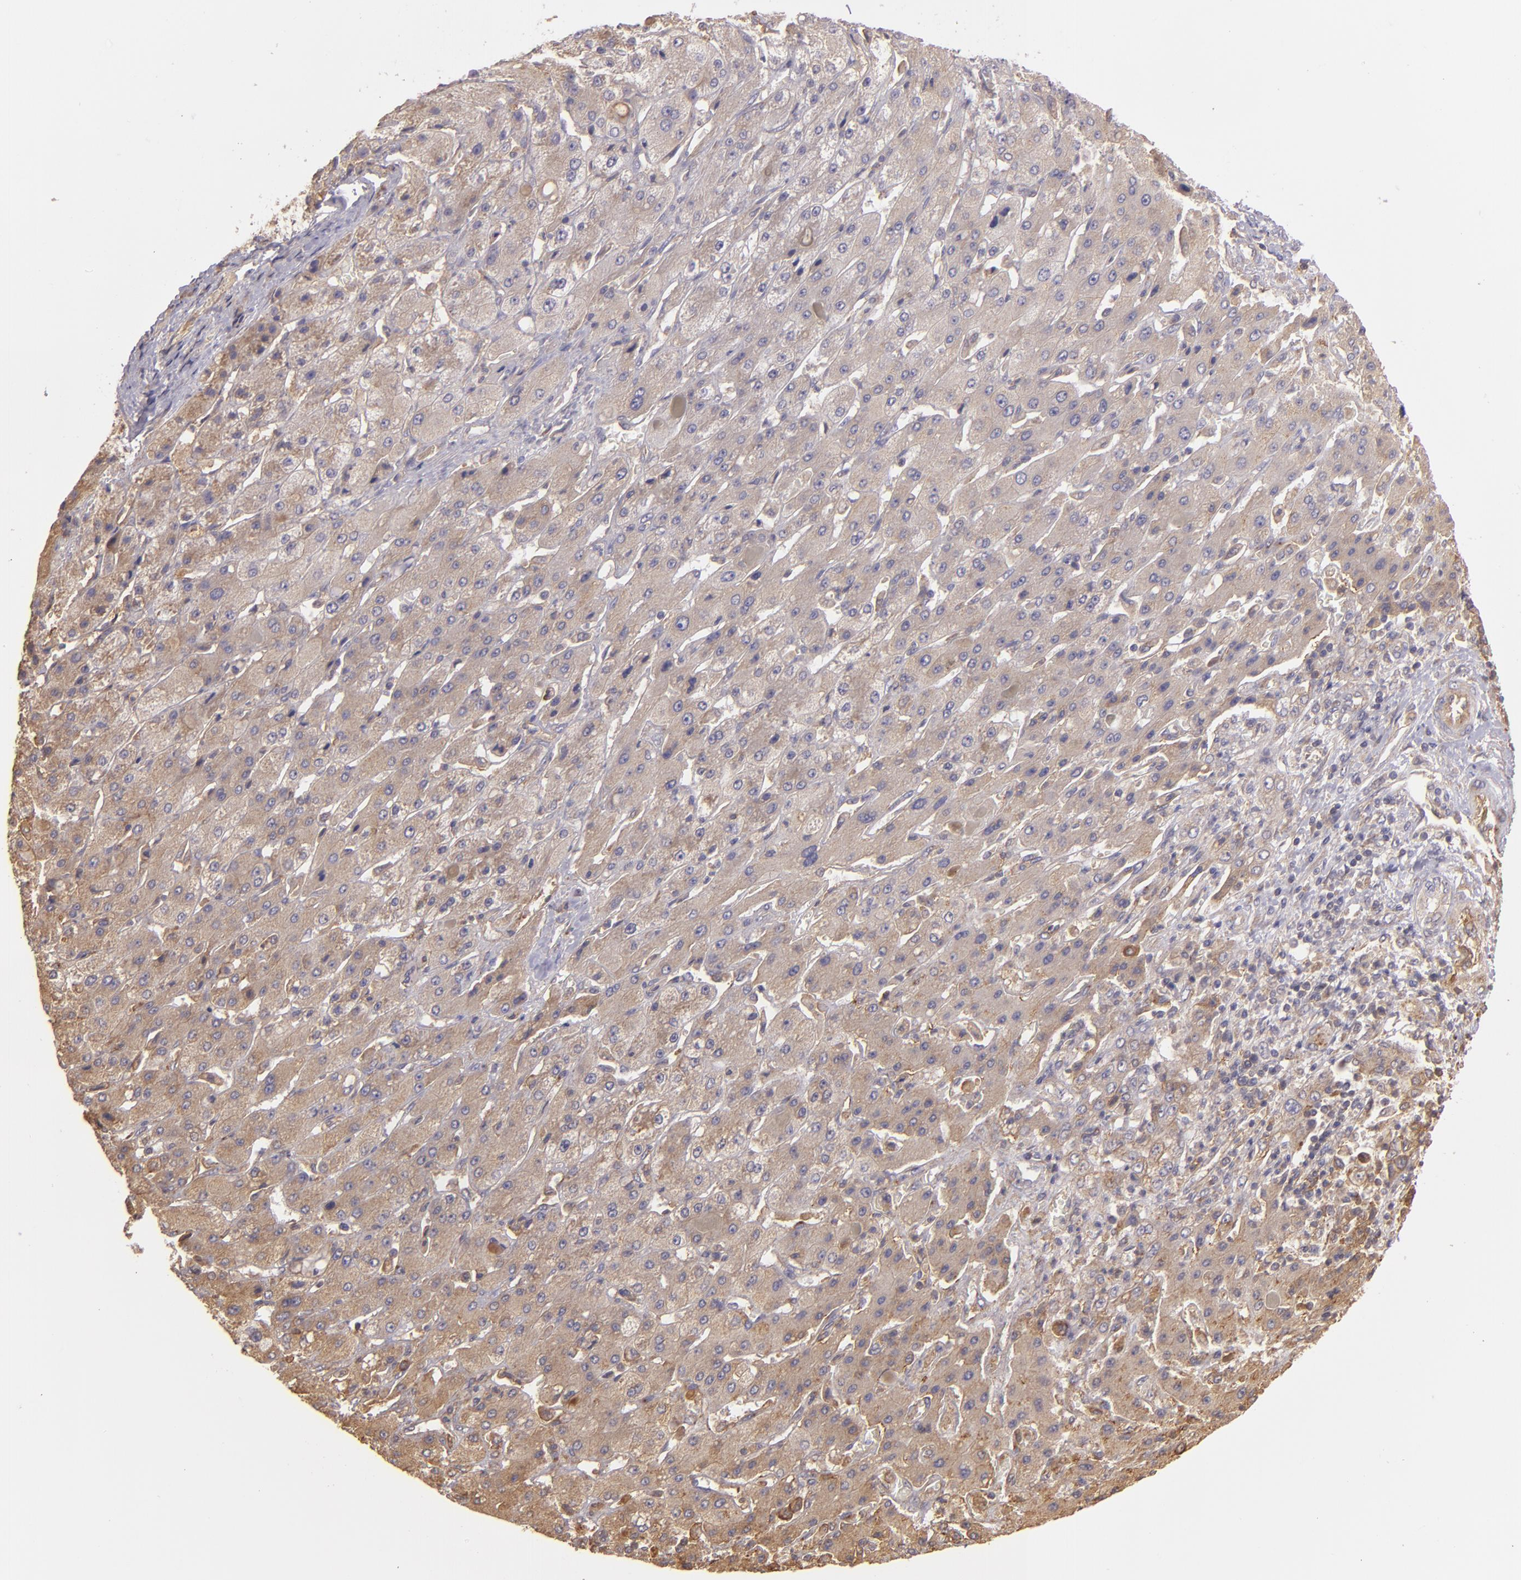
{"staining": {"intensity": "moderate", "quantity": ">75%", "location": "cytoplasmic/membranous"}, "tissue": "liver cancer", "cell_type": "Tumor cells", "image_type": "cancer", "snomed": [{"axis": "morphology", "description": "Cholangiocarcinoma"}, {"axis": "topography", "description": "Liver"}], "caption": "Liver cancer (cholangiocarcinoma) tissue displays moderate cytoplasmic/membranous expression in about >75% of tumor cells, visualized by immunohistochemistry.", "gene": "ECE1", "patient": {"sex": "female", "age": 52}}